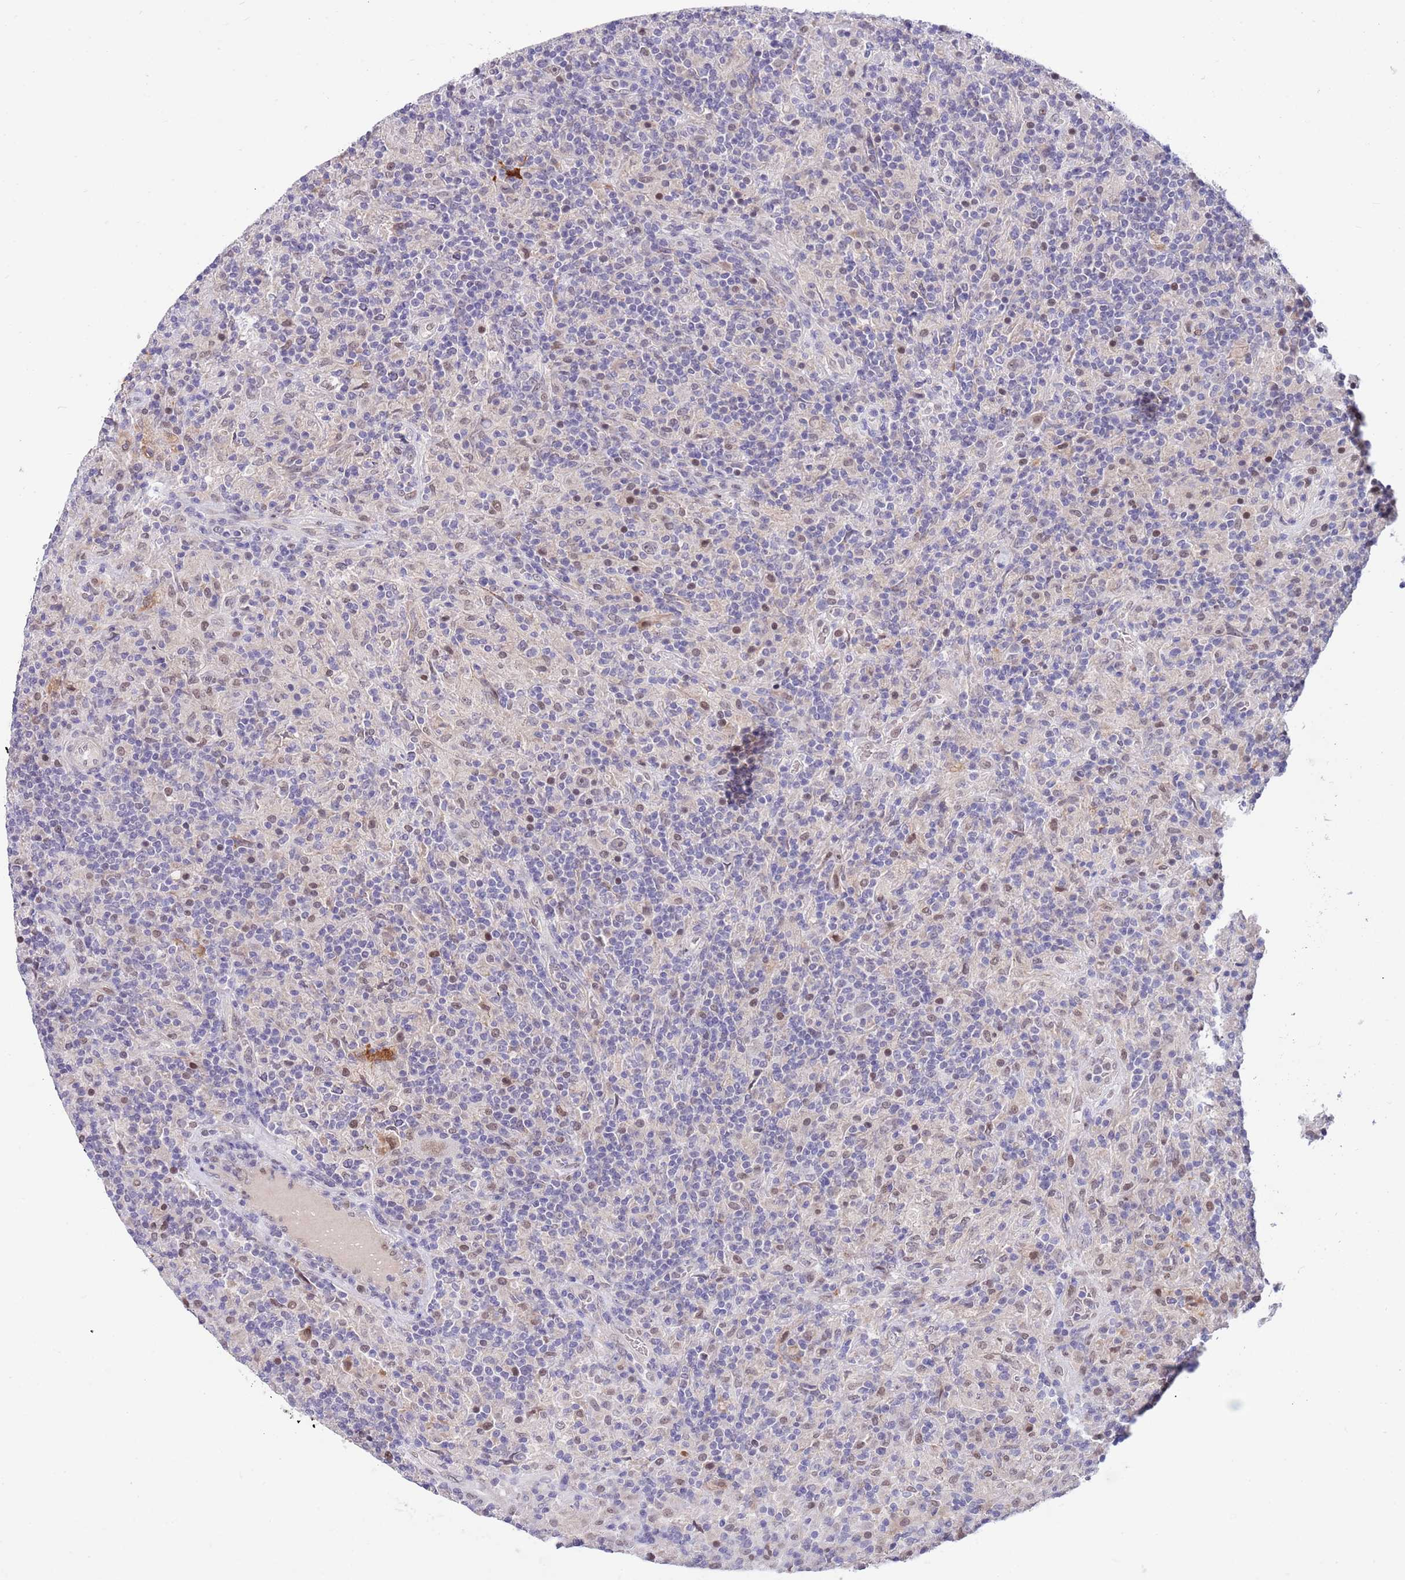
{"staining": {"intensity": "moderate", "quantity": ">75%", "location": "nuclear"}, "tissue": "lymphoma", "cell_type": "Tumor cells", "image_type": "cancer", "snomed": [{"axis": "morphology", "description": "Hodgkin's disease, NOS"}, {"axis": "topography", "description": "Lymph node"}], "caption": "IHC micrograph of neoplastic tissue: human lymphoma stained using immunohistochemistry (IHC) reveals medium levels of moderate protein expression localized specifically in the nuclear of tumor cells, appearing as a nuclear brown color.", "gene": "NLRP6", "patient": {"sex": "male", "age": 70}}